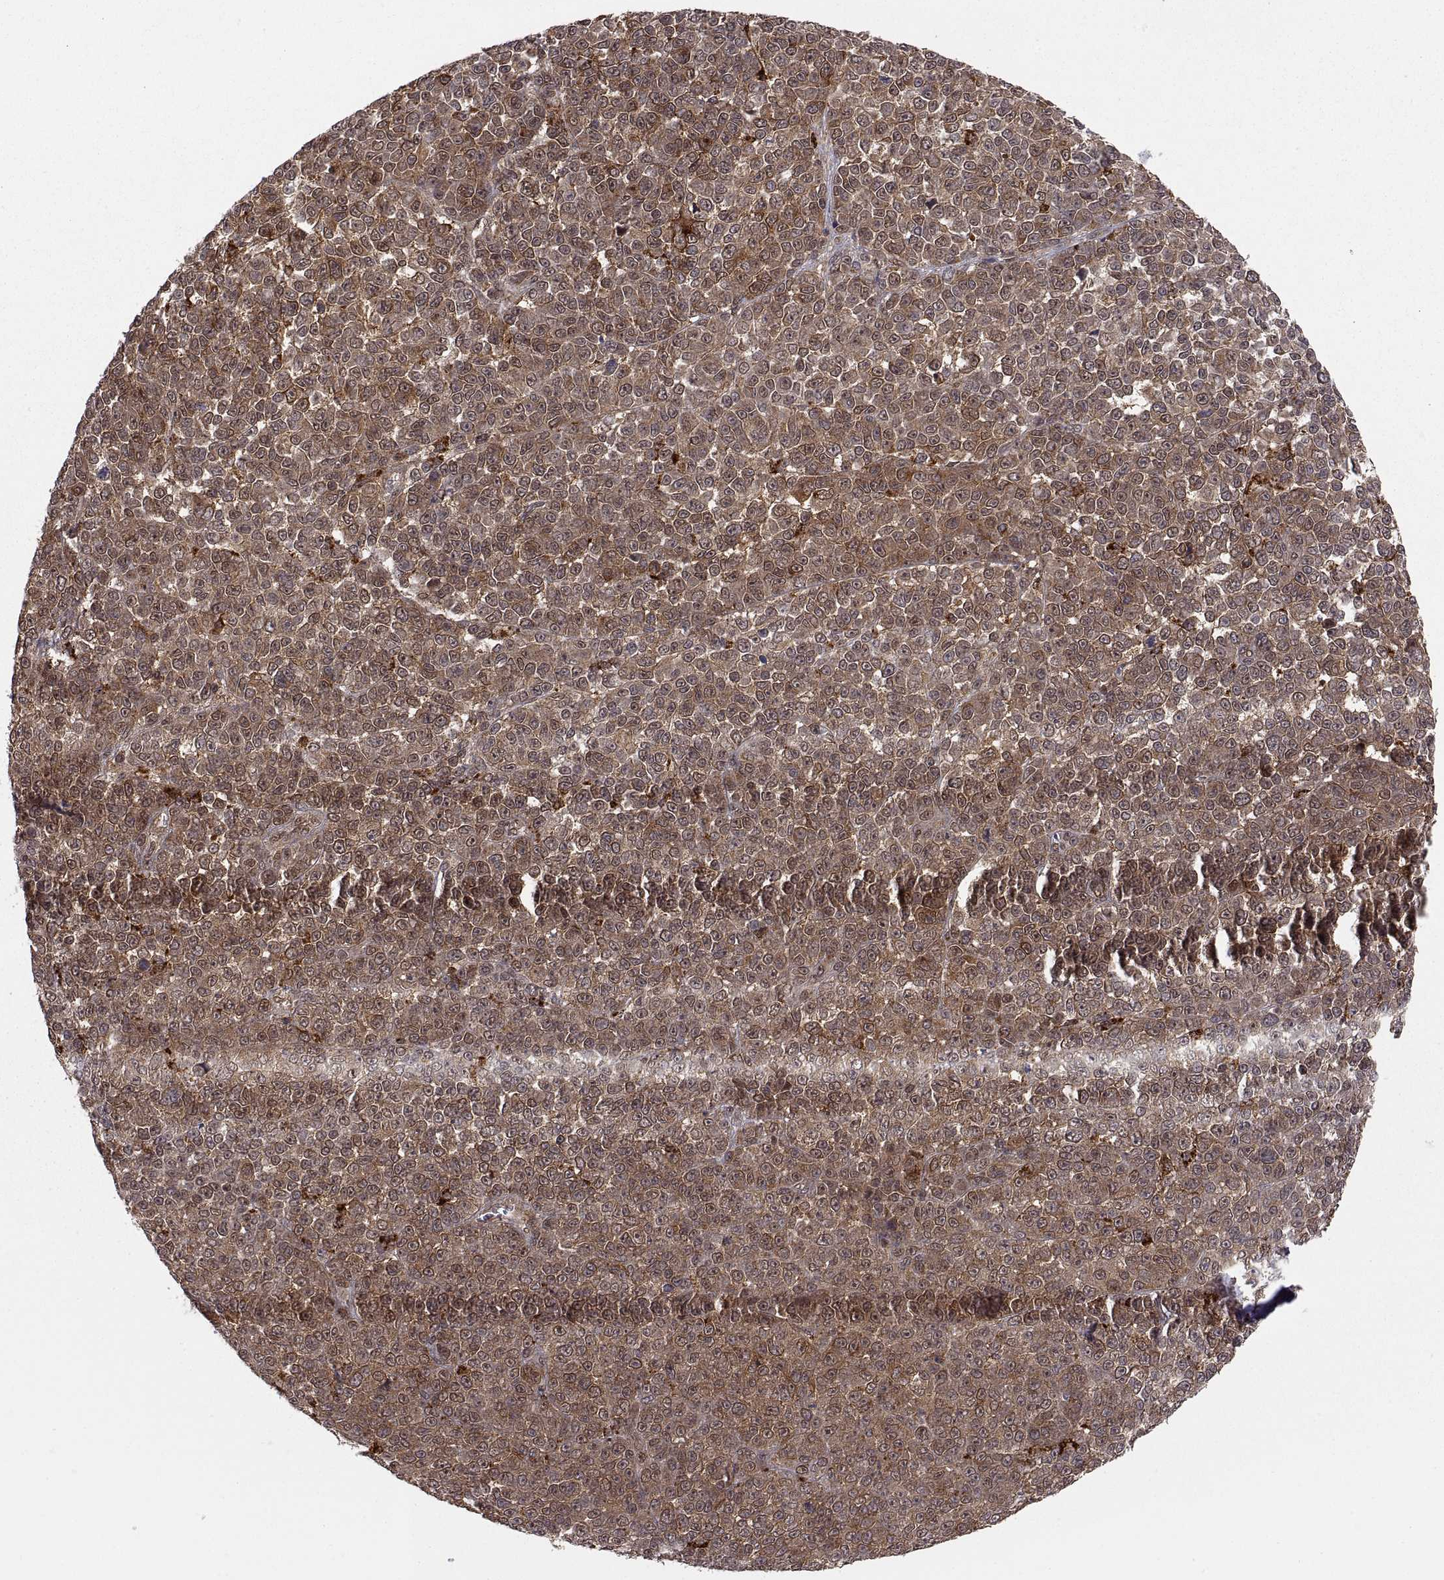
{"staining": {"intensity": "moderate", "quantity": ">75%", "location": "cytoplasmic/membranous"}, "tissue": "melanoma", "cell_type": "Tumor cells", "image_type": "cancer", "snomed": [{"axis": "morphology", "description": "Malignant melanoma, NOS"}, {"axis": "topography", "description": "Skin"}], "caption": "Immunohistochemistry (IHC) of melanoma shows medium levels of moderate cytoplasmic/membranous expression in about >75% of tumor cells.", "gene": "PSMC2", "patient": {"sex": "female", "age": 95}}